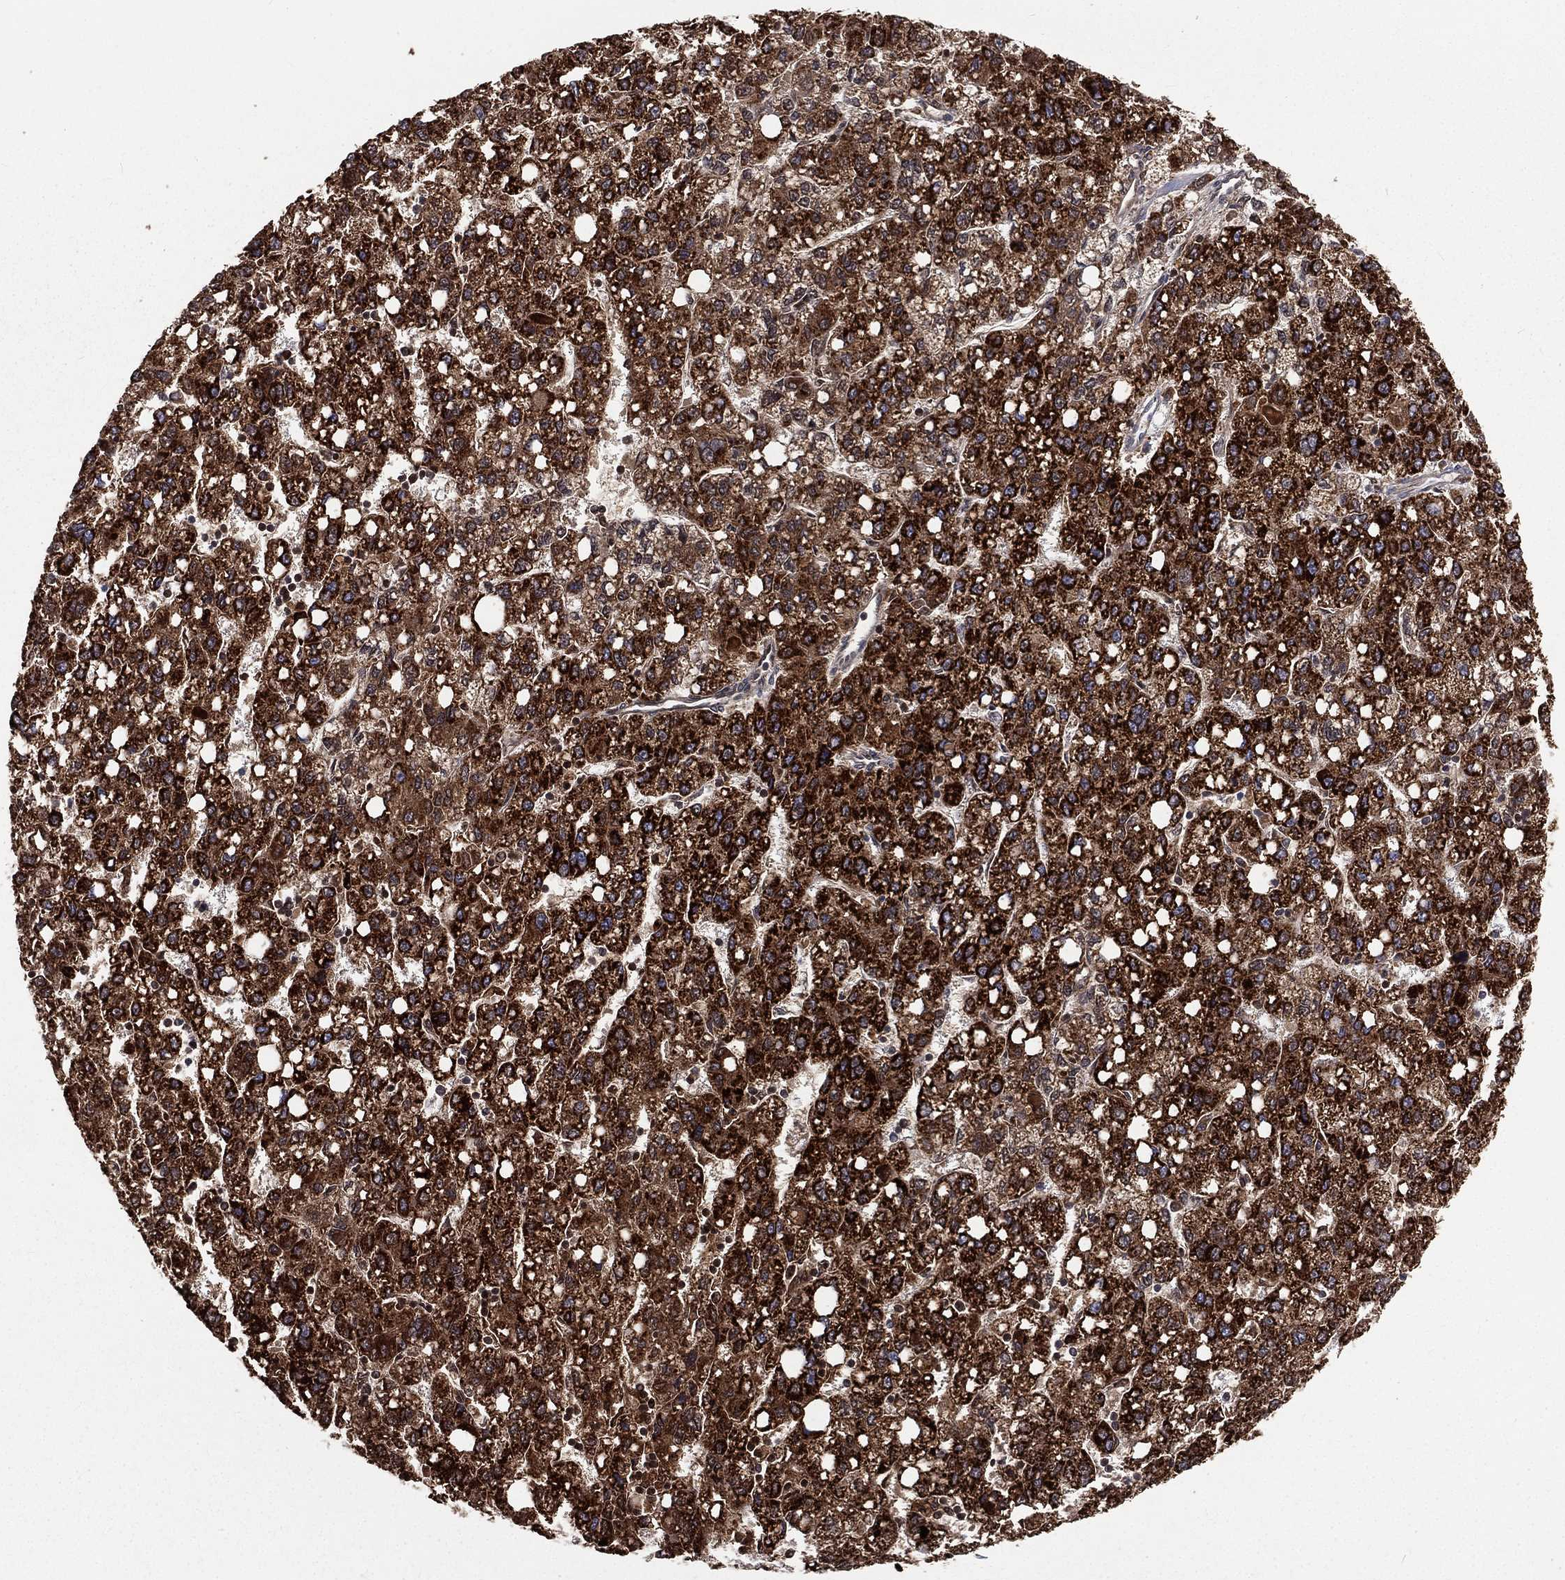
{"staining": {"intensity": "strong", "quantity": ">75%", "location": "cytoplasmic/membranous"}, "tissue": "liver cancer", "cell_type": "Tumor cells", "image_type": "cancer", "snomed": [{"axis": "morphology", "description": "Carcinoma, Hepatocellular, NOS"}, {"axis": "topography", "description": "Liver"}], "caption": "DAB immunohistochemical staining of hepatocellular carcinoma (liver) exhibits strong cytoplasmic/membranous protein positivity in about >75% of tumor cells.", "gene": "HADH", "patient": {"sex": "female", "age": 82}}